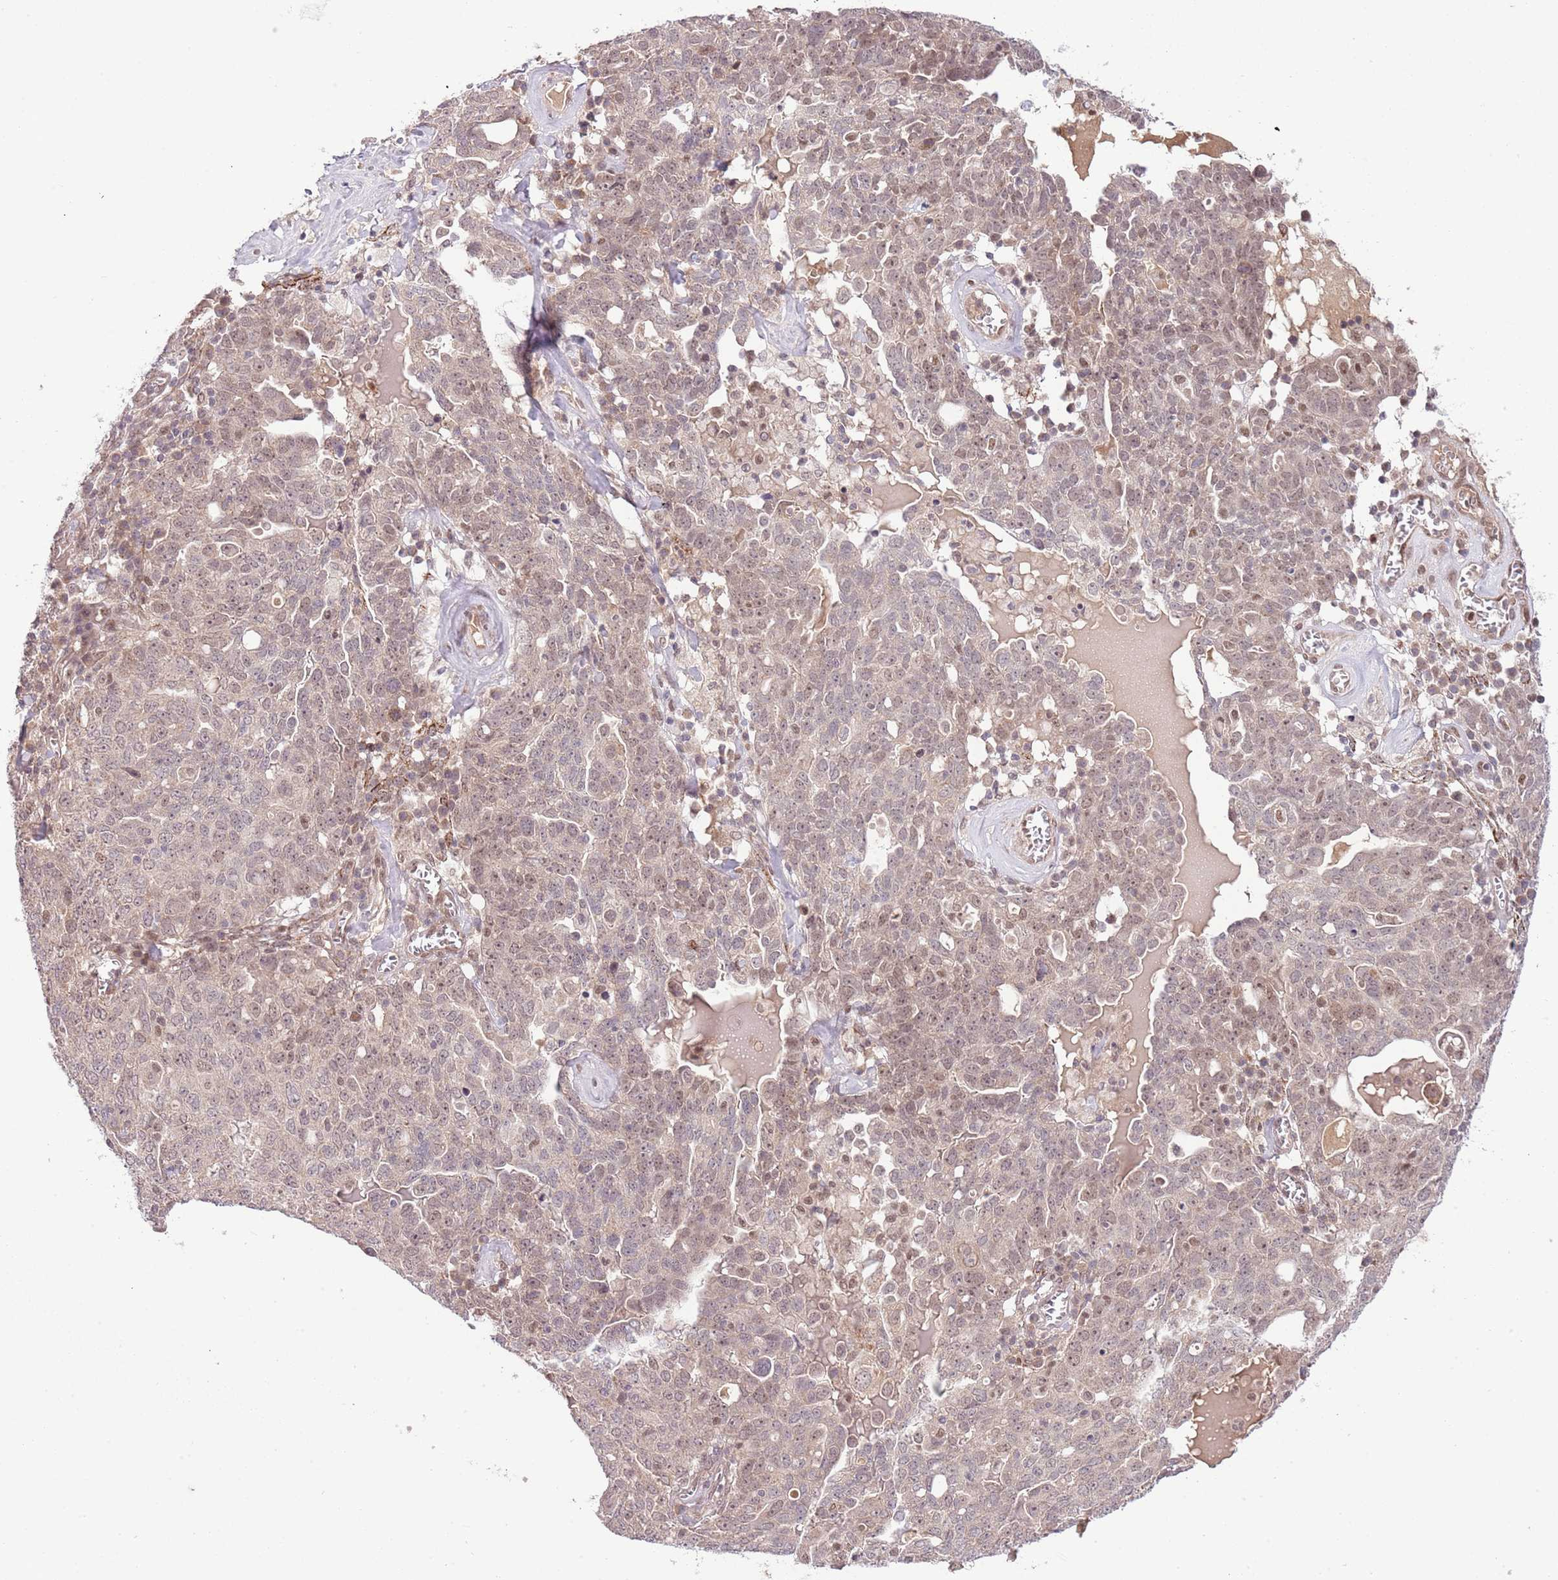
{"staining": {"intensity": "weak", "quantity": ">75%", "location": "cytoplasmic/membranous,nuclear"}, "tissue": "ovarian cancer", "cell_type": "Tumor cells", "image_type": "cancer", "snomed": [{"axis": "morphology", "description": "Carcinoma, endometroid"}, {"axis": "topography", "description": "Ovary"}], "caption": "Tumor cells reveal low levels of weak cytoplasmic/membranous and nuclear staining in about >75% of cells in human ovarian endometroid carcinoma. The staining was performed using DAB (3,3'-diaminobenzidine), with brown indicating positive protein expression. Nuclei are stained blue with hematoxylin.", "gene": "CHD1", "patient": {"sex": "female", "age": 62}}